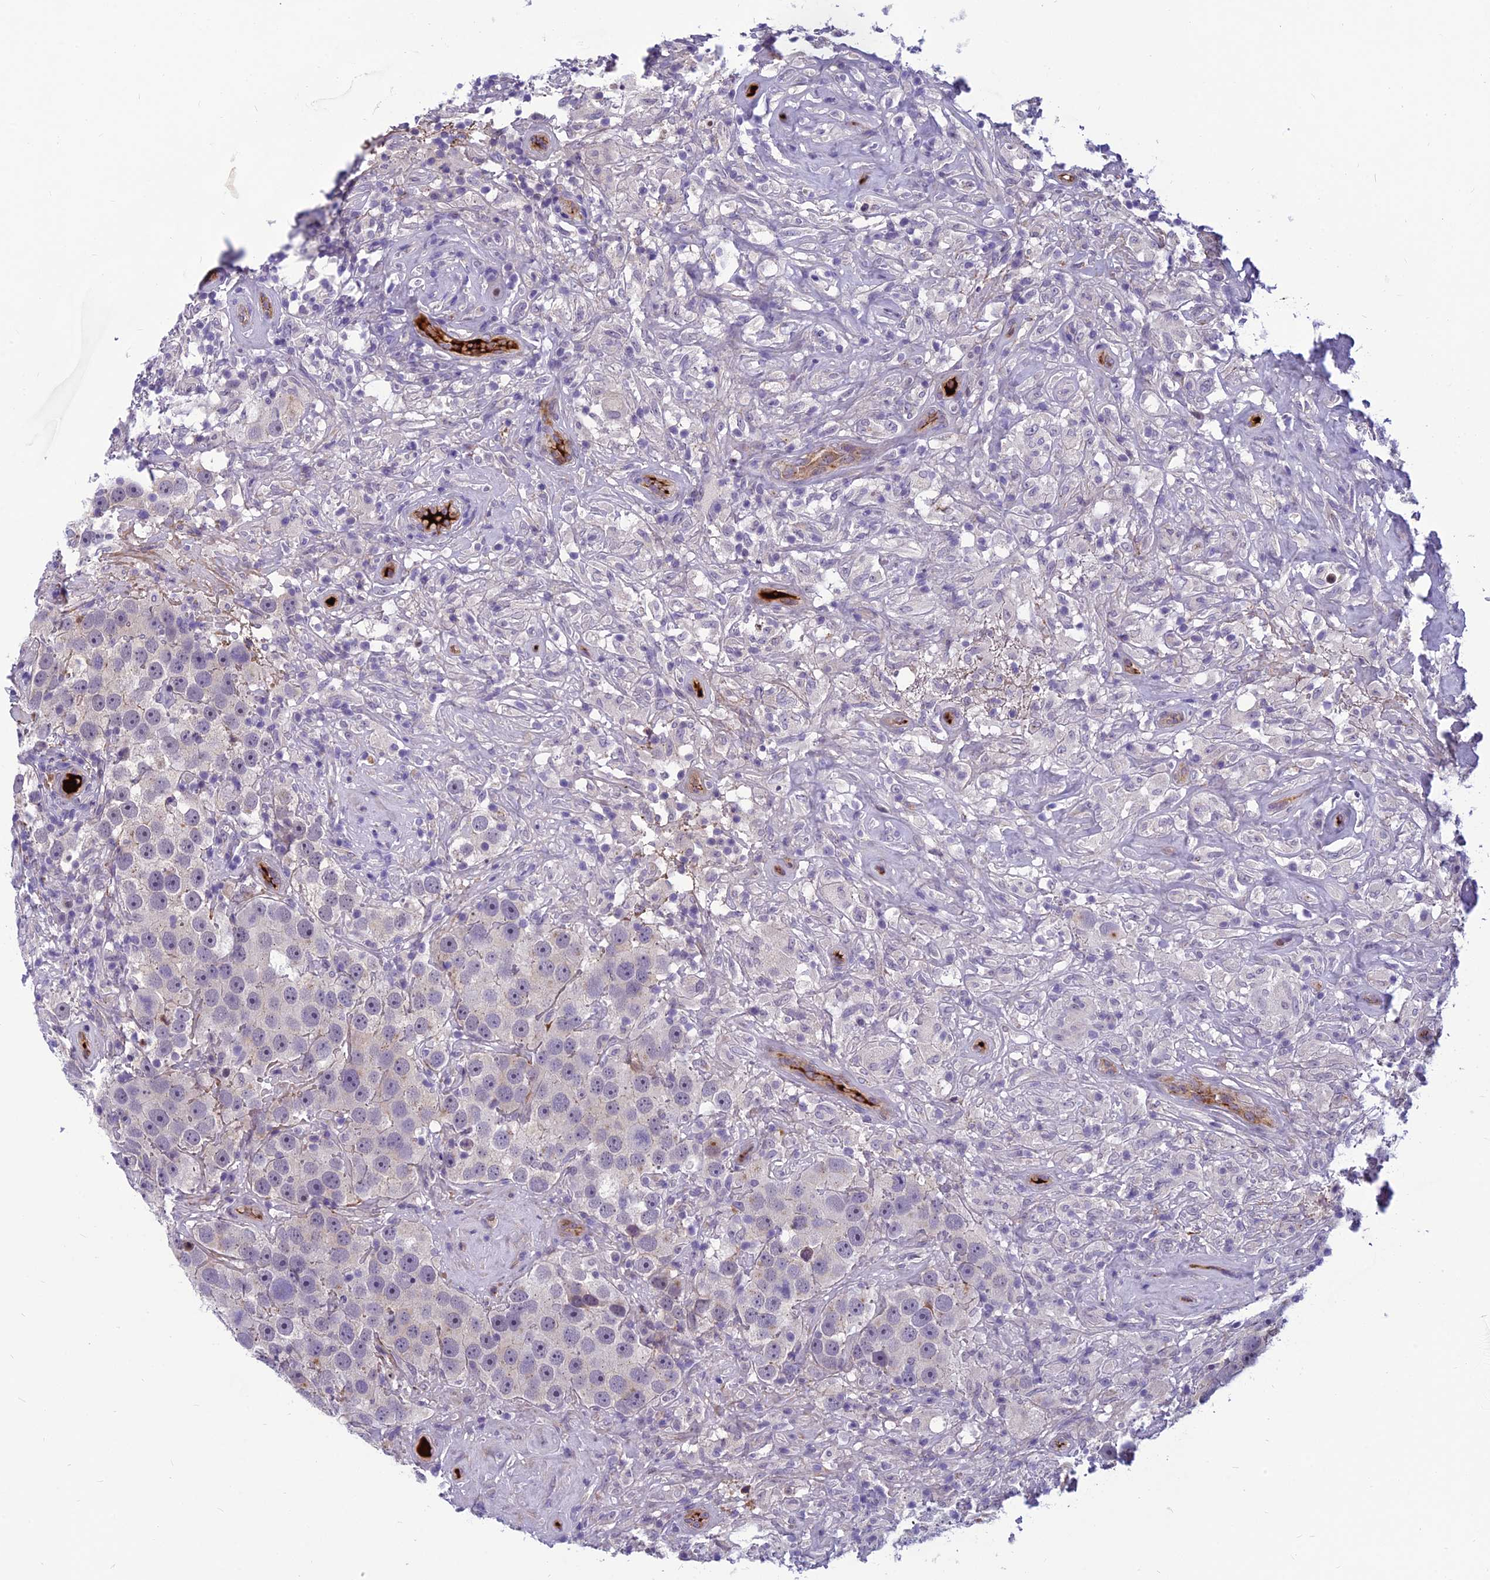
{"staining": {"intensity": "negative", "quantity": "none", "location": "none"}, "tissue": "testis cancer", "cell_type": "Tumor cells", "image_type": "cancer", "snomed": [{"axis": "morphology", "description": "Seminoma, NOS"}, {"axis": "topography", "description": "Testis"}], "caption": "Human seminoma (testis) stained for a protein using IHC displays no staining in tumor cells.", "gene": "CLEC11A", "patient": {"sex": "male", "age": 49}}